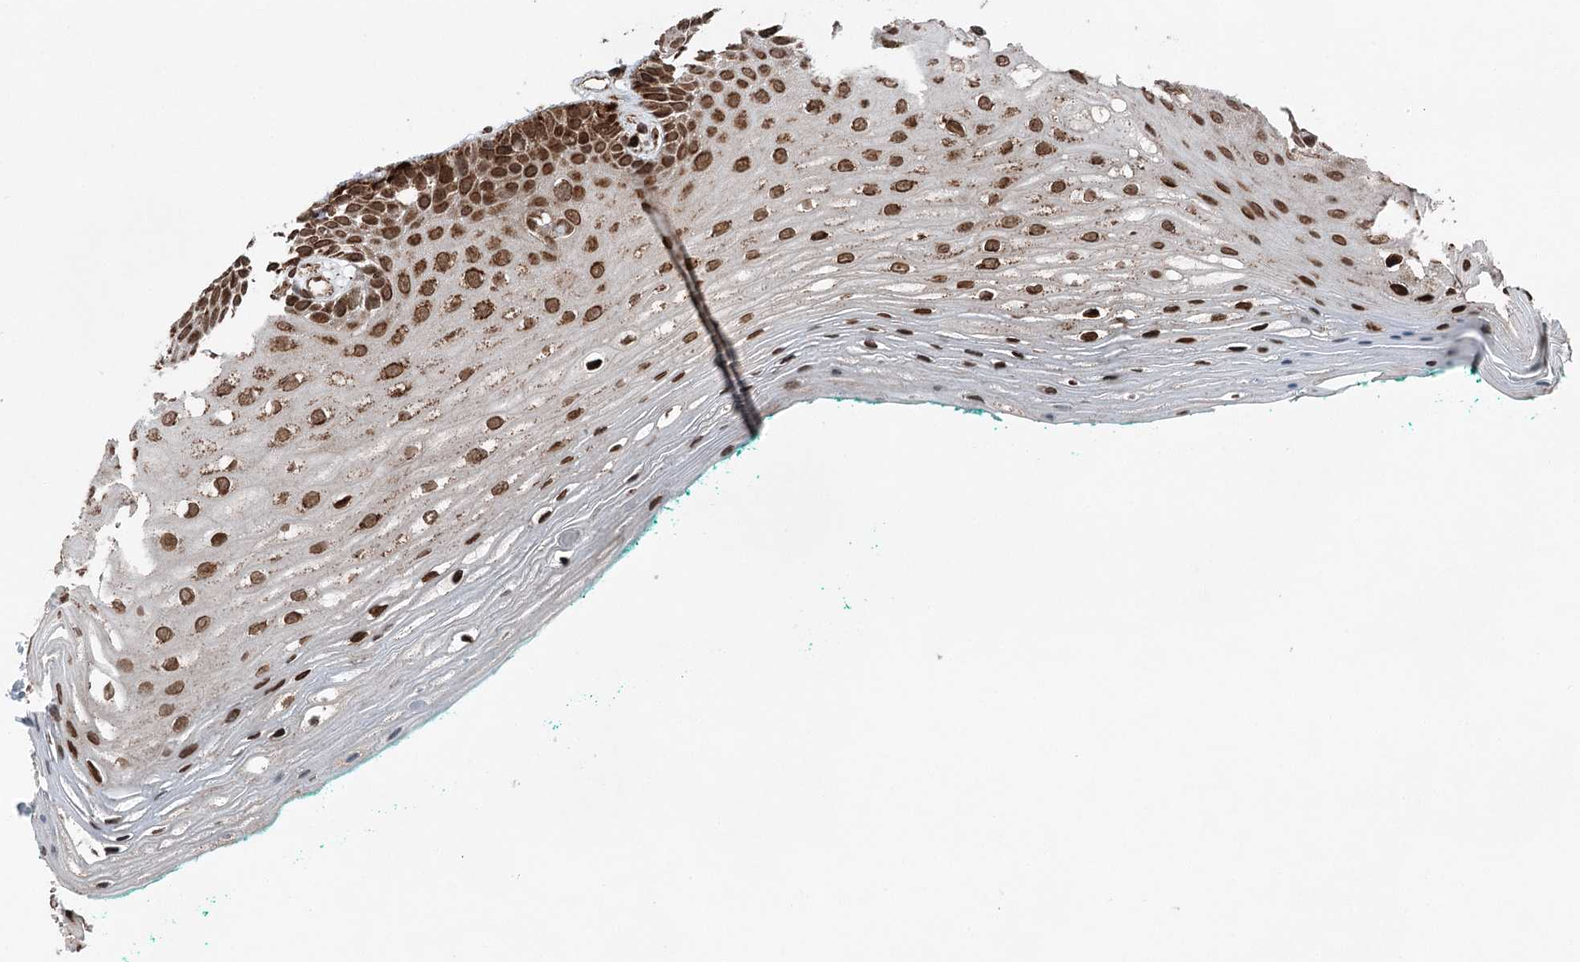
{"staining": {"intensity": "strong", "quantity": ">75%", "location": "cytoplasmic/membranous"}, "tissue": "oral mucosa", "cell_type": "Squamous epithelial cells", "image_type": "normal", "snomed": [{"axis": "morphology", "description": "Normal tissue, NOS"}, {"axis": "topography", "description": "Skeletal muscle"}, {"axis": "topography", "description": "Oral tissue"}, {"axis": "topography", "description": "Peripheral nerve tissue"}], "caption": "High-magnification brightfield microscopy of benign oral mucosa stained with DAB (3,3'-diaminobenzidine) (brown) and counterstained with hematoxylin (blue). squamous epithelial cells exhibit strong cytoplasmic/membranous positivity is present in approximately>75% of cells.", "gene": "BCKDHA", "patient": {"sex": "female", "age": 84}}